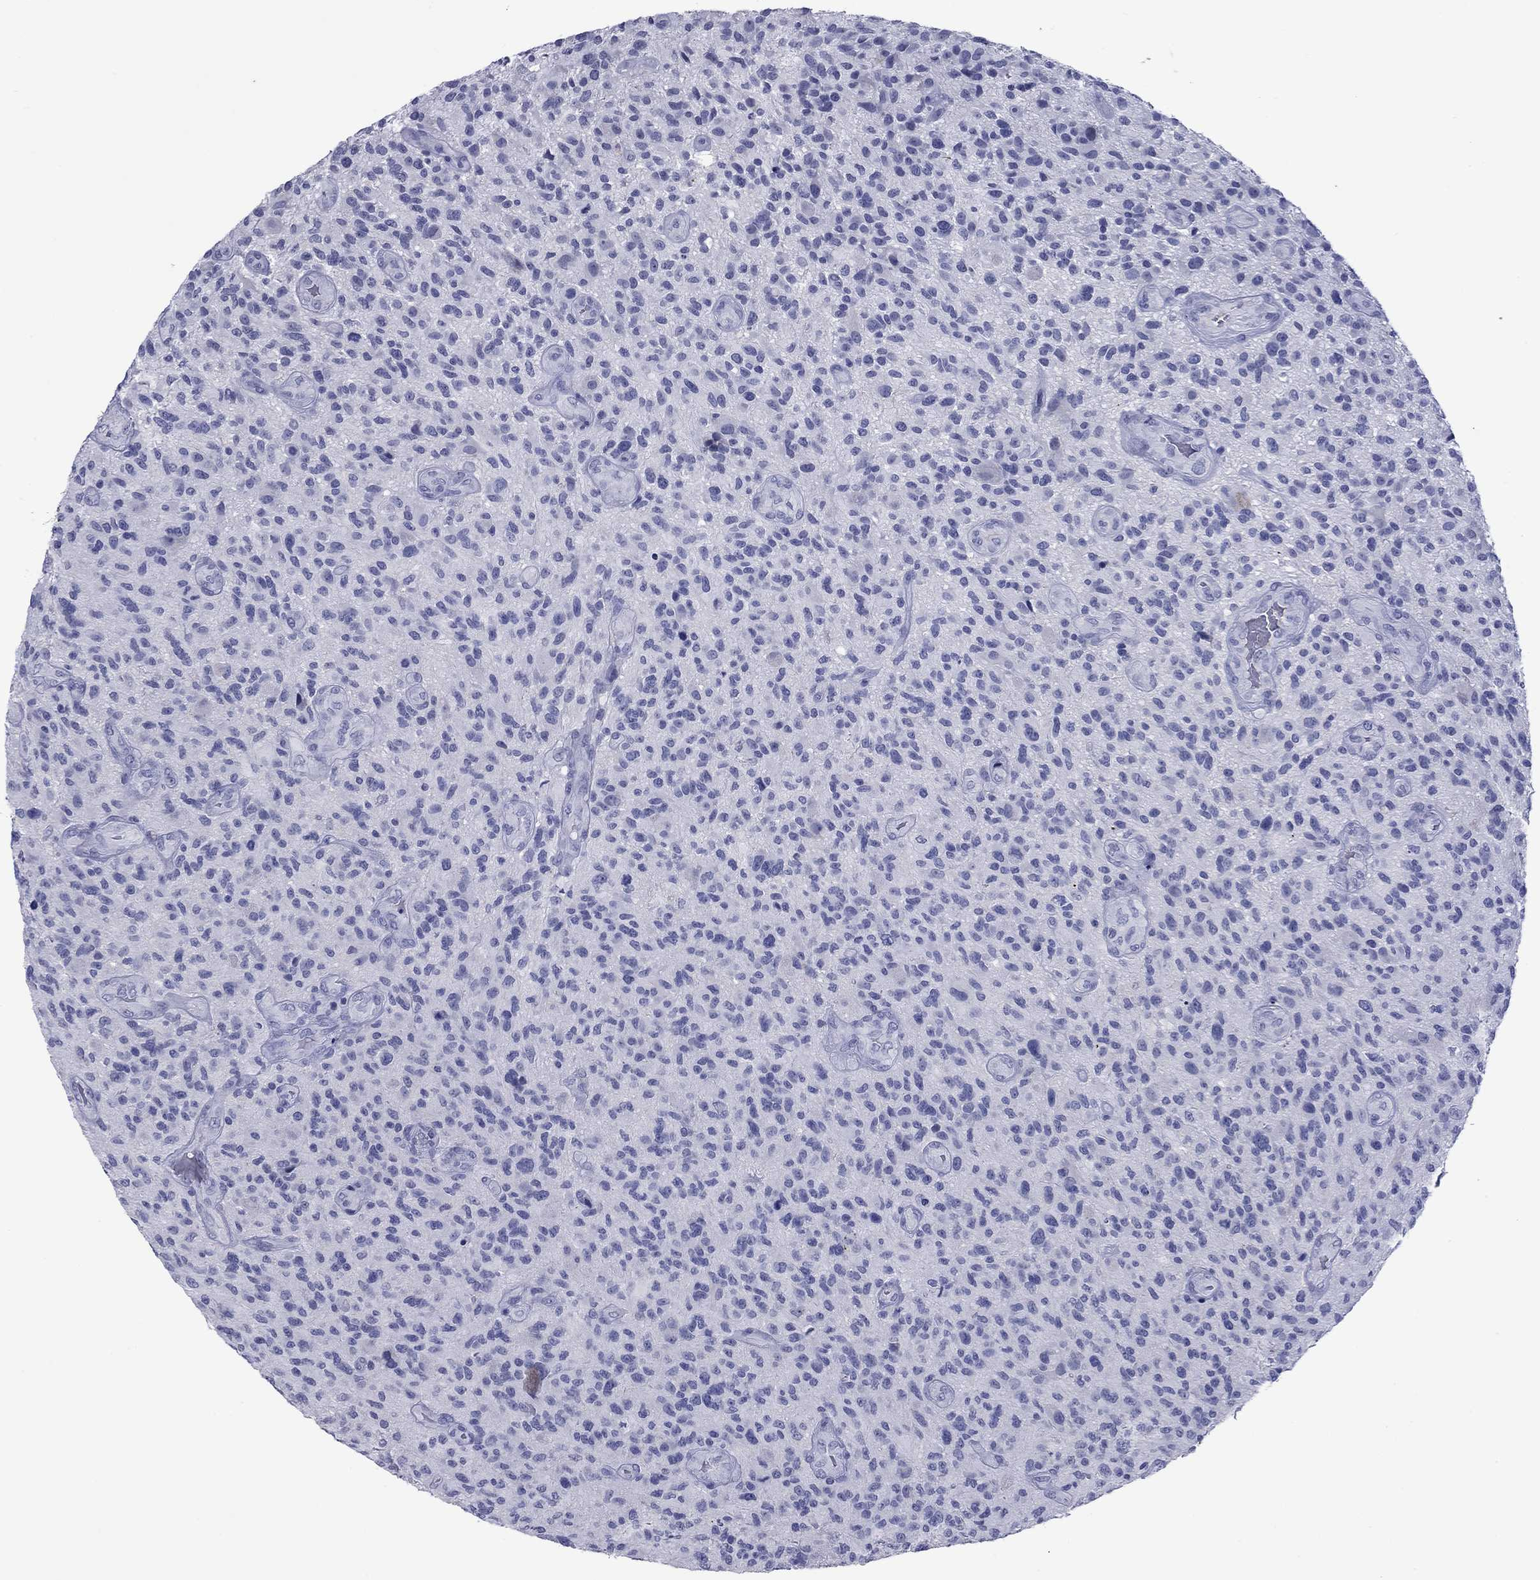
{"staining": {"intensity": "negative", "quantity": "none", "location": "none"}, "tissue": "glioma", "cell_type": "Tumor cells", "image_type": "cancer", "snomed": [{"axis": "morphology", "description": "Glioma, malignant, High grade"}, {"axis": "topography", "description": "Brain"}], "caption": "Immunohistochemistry (IHC) histopathology image of human malignant high-grade glioma stained for a protein (brown), which reveals no positivity in tumor cells.", "gene": "CFAP119", "patient": {"sex": "male", "age": 47}}